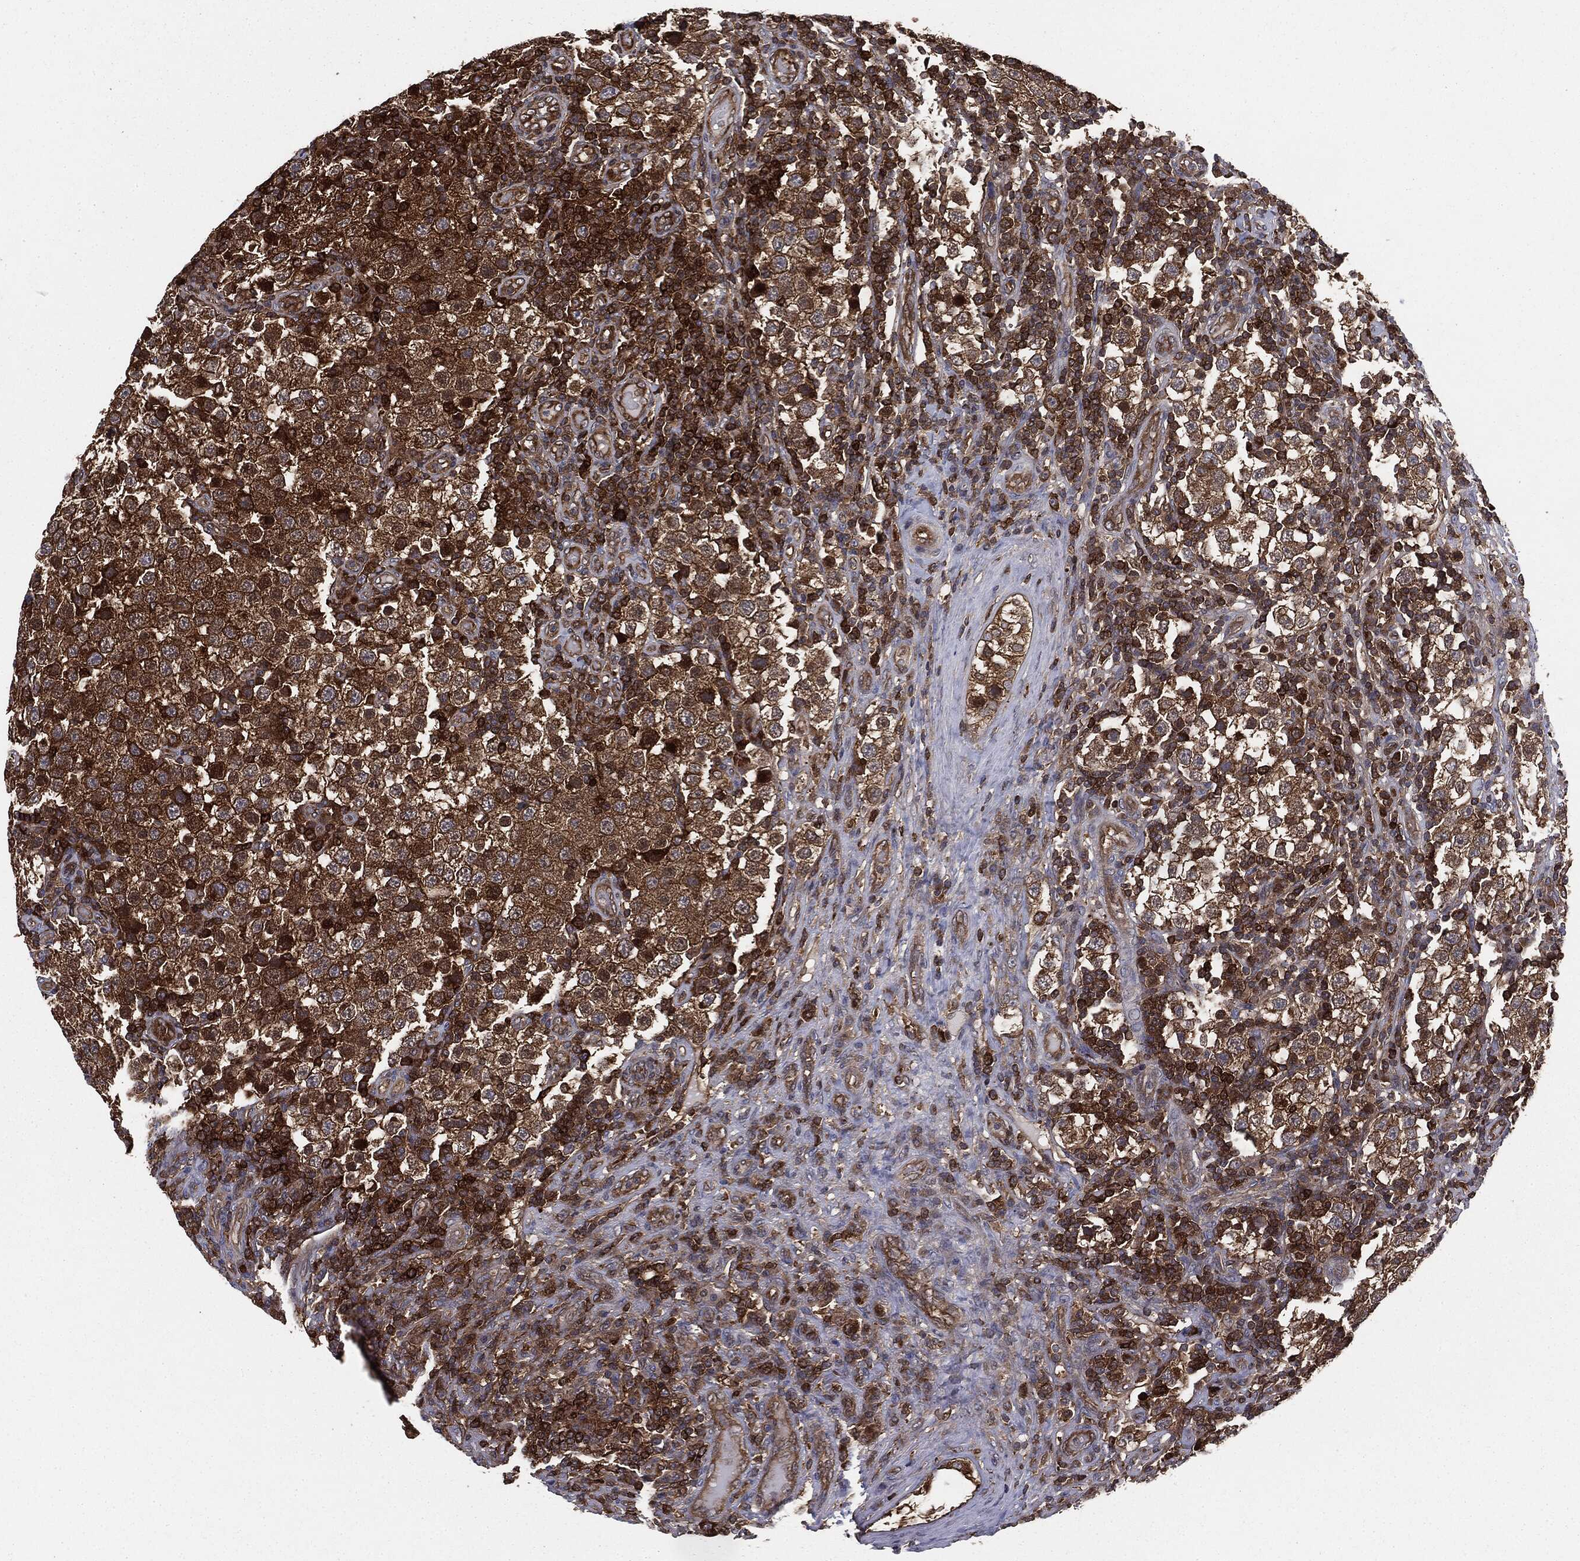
{"staining": {"intensity": "strong", "quantity": ">75%", "location": "cytoplasmic/membranous"}, "tissue": "testis cancer", "cell_type": "Tumor cells", "image_type": "cancer", "snomed": [{"axis": "morphology", "description": "Seminoma, NOS"}, {"axis": "topography", "description": "Testis"}], "caption": "Immunohistochemistry (IHC) (DAB (3,3'-diaminobenzidine)) staining of seminoma (testis) shows strong cytoplasmic/membranous protein staining in about >75% of tumor cells.", "gene": "GNB5", "patient": {"sex": "male", "age": 34}}